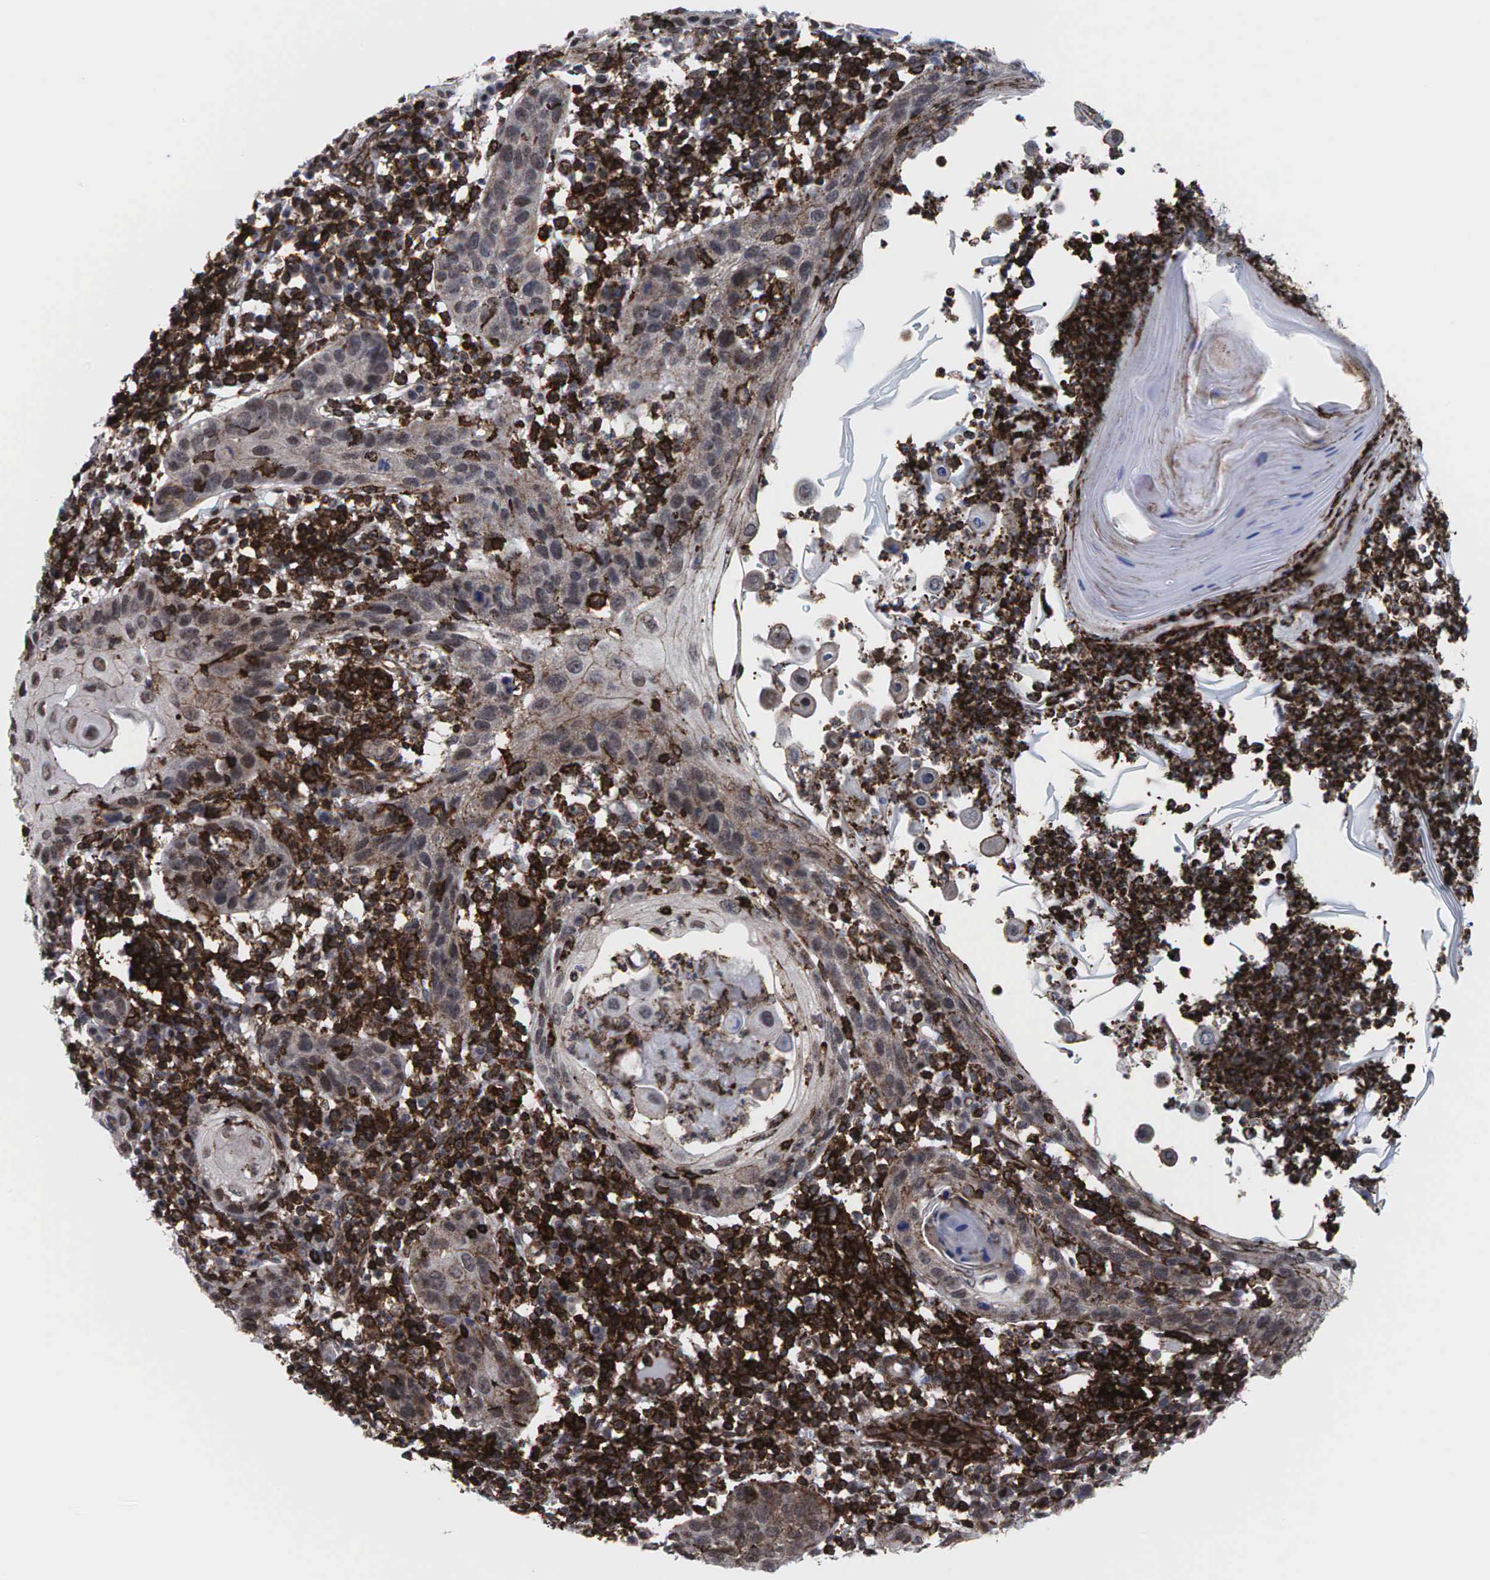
{"staining": {"intensity": "weak", "quantity": ">75%", "location": "cytoplasmic/membranous"}, "tissue": "skin cancer", "cell_type": "Tumor cells", "image_type": "cancer", "snomed": [{"axis": "morphology", "description": "Squamous cell carcinoma, NOS"}, {"axis": "topography", "description": "Skin"}], "caption": "Human skin squamous cell carcinoma stained for a protein (brown) shows weak cytoplasmic/membranous positive staining in approximately >75% of tumor cells.", "gene": "GPRASP1", "patient": {"sex": "female", "age": 74}}